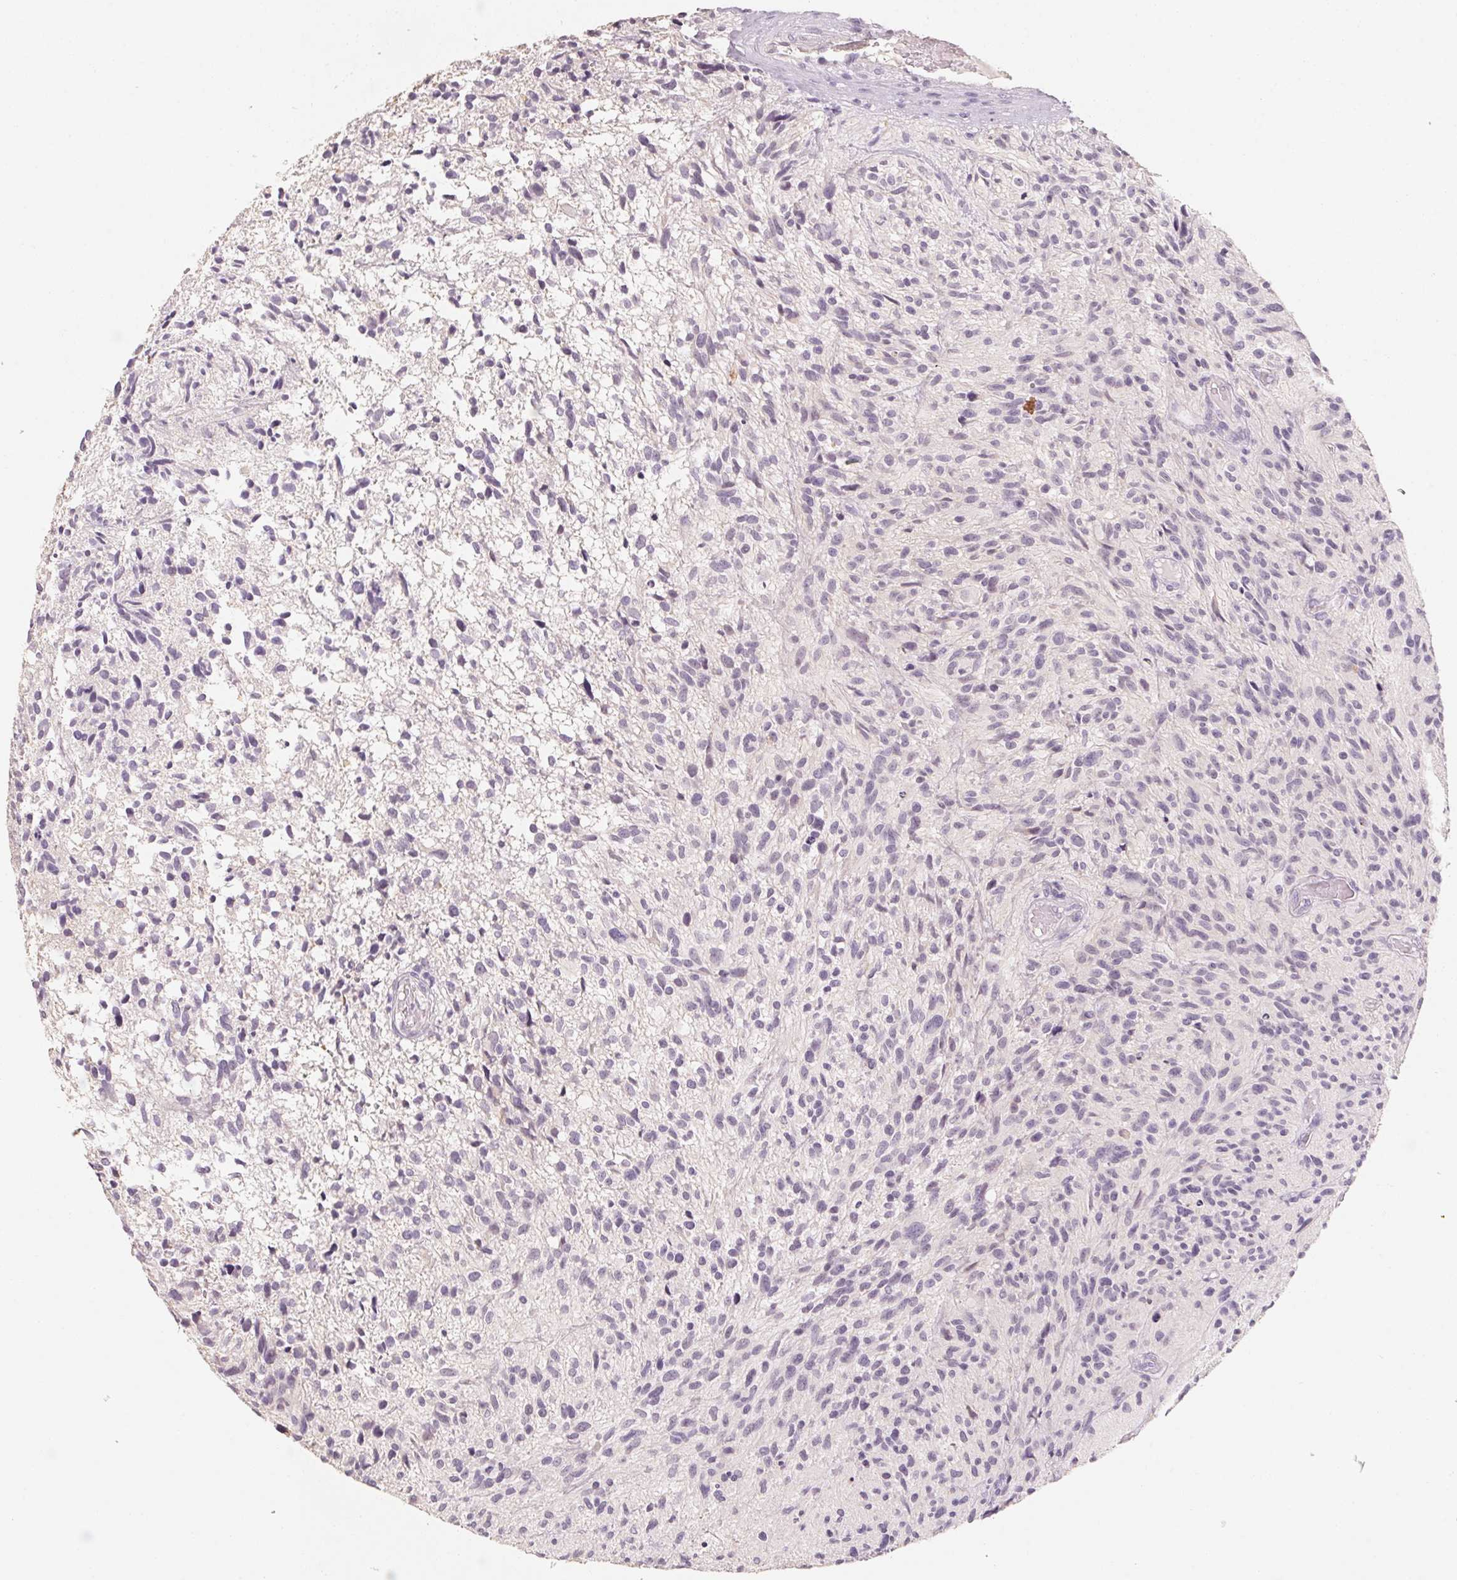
{"staining": {"intensity": "negative", "quantity": "none", "location": "none"}, "tissue": "glioma", "cell_type": "Tumor cells", "image_type": "cancer", "snomed": [{"axis": "morphology", "description": "Glioma, malignant, High grade"}, {"axis": "topography", "description": "Brain"}], "caption": "A photomicrograph of human glioma is negative for staining in tumor cells.", "gene": "CAPZA3", "patient": {"sex": "male", "age": 75}}